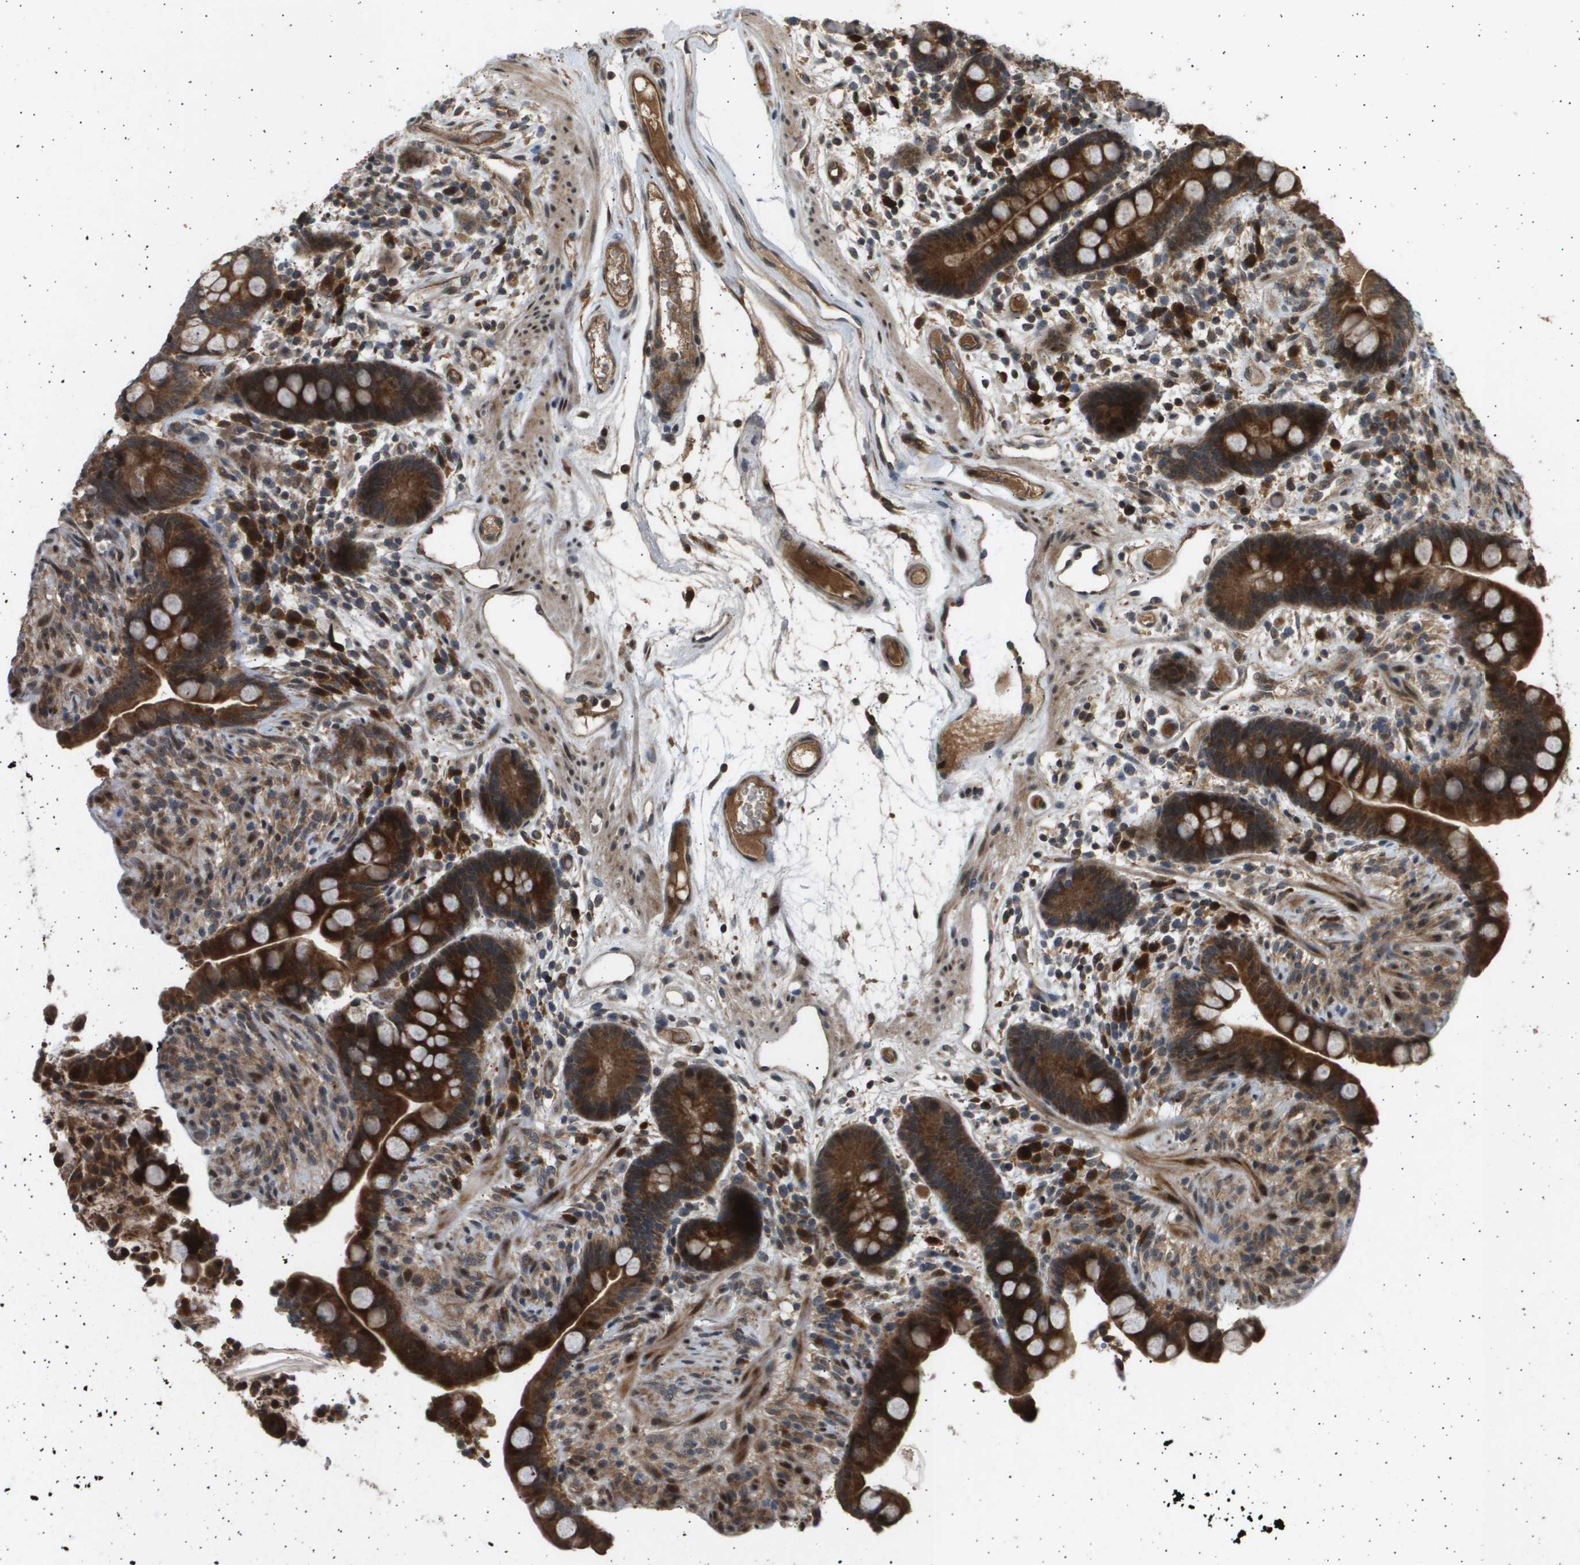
{"staining": {"intensity": "moderate", "quantity": ">75%", "location": "cytoplasmic/membranous"}, "tissue": "colon", "cell_type": "Endothelial cells", "image_type": "normal", "snomed": [{"axis": "morphology", "description": "Normal tissue, NOS"}, {"axis": "topography", "description": "Colon"}], "caption": "A brown stain labels moderate cytoplasmic/membranous positivity of a protein in endothelial cells of normal colon.", "gene": "TNRC6A", "patient": {"sex": "male", "age": 73}}